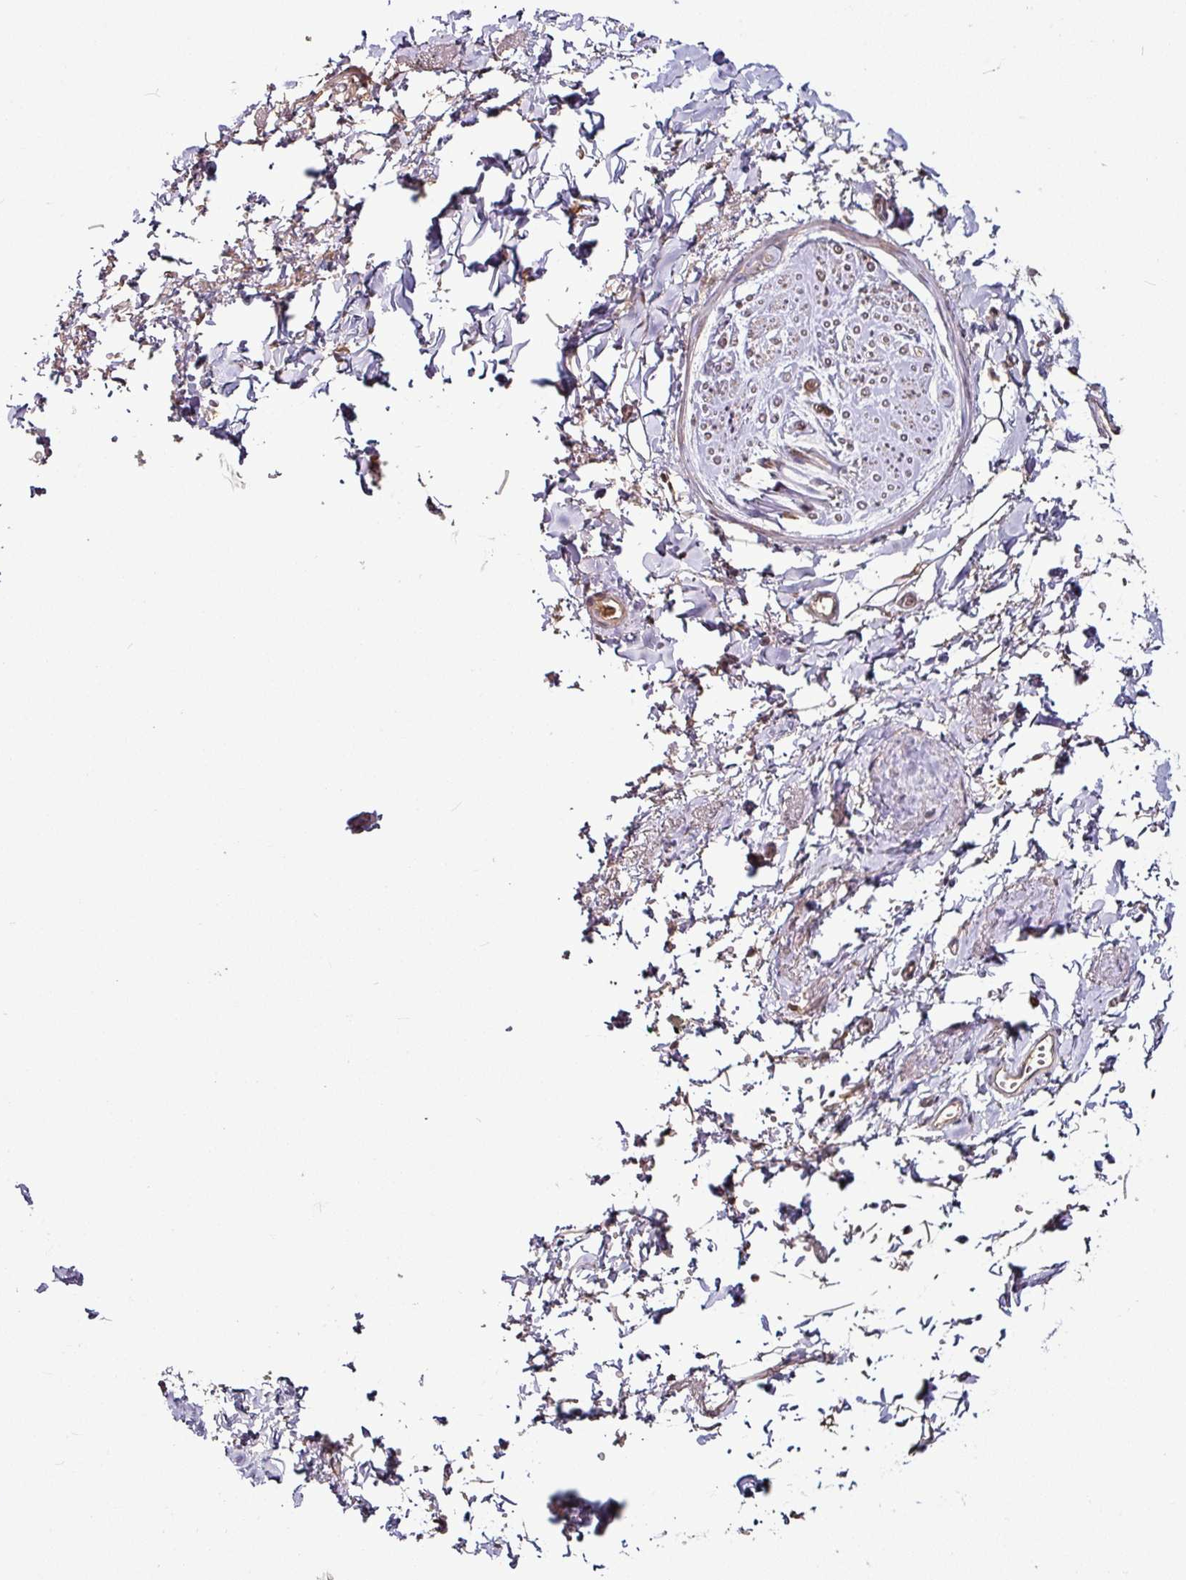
{"staining": {"intensity": "weak", "quantity": "25%-75%", "location": "cytoplasmic/membranous"}, "tissue": "soft tissue", "cell_type": "Fibroblasts", "image_type": "normal", "snomed": [{"axis": "morphology", "description": "Normal tissue, NOS"}, {"axis": "topography", "description": "Vulva"}, {"axis": "topography", "description": "Vagina"}, {"axis": "topography", "description": "Peripheral nerve tissue"}], "caption": "Soft tissue stained for a protein demonstrates weak cytoplasmic/membranous positivity in fibroblasts. (Brightfield microscopy of DAB IHC at high magnification).", "gene": "RPL38", "patient": {"sex": "female", "age": 66}}